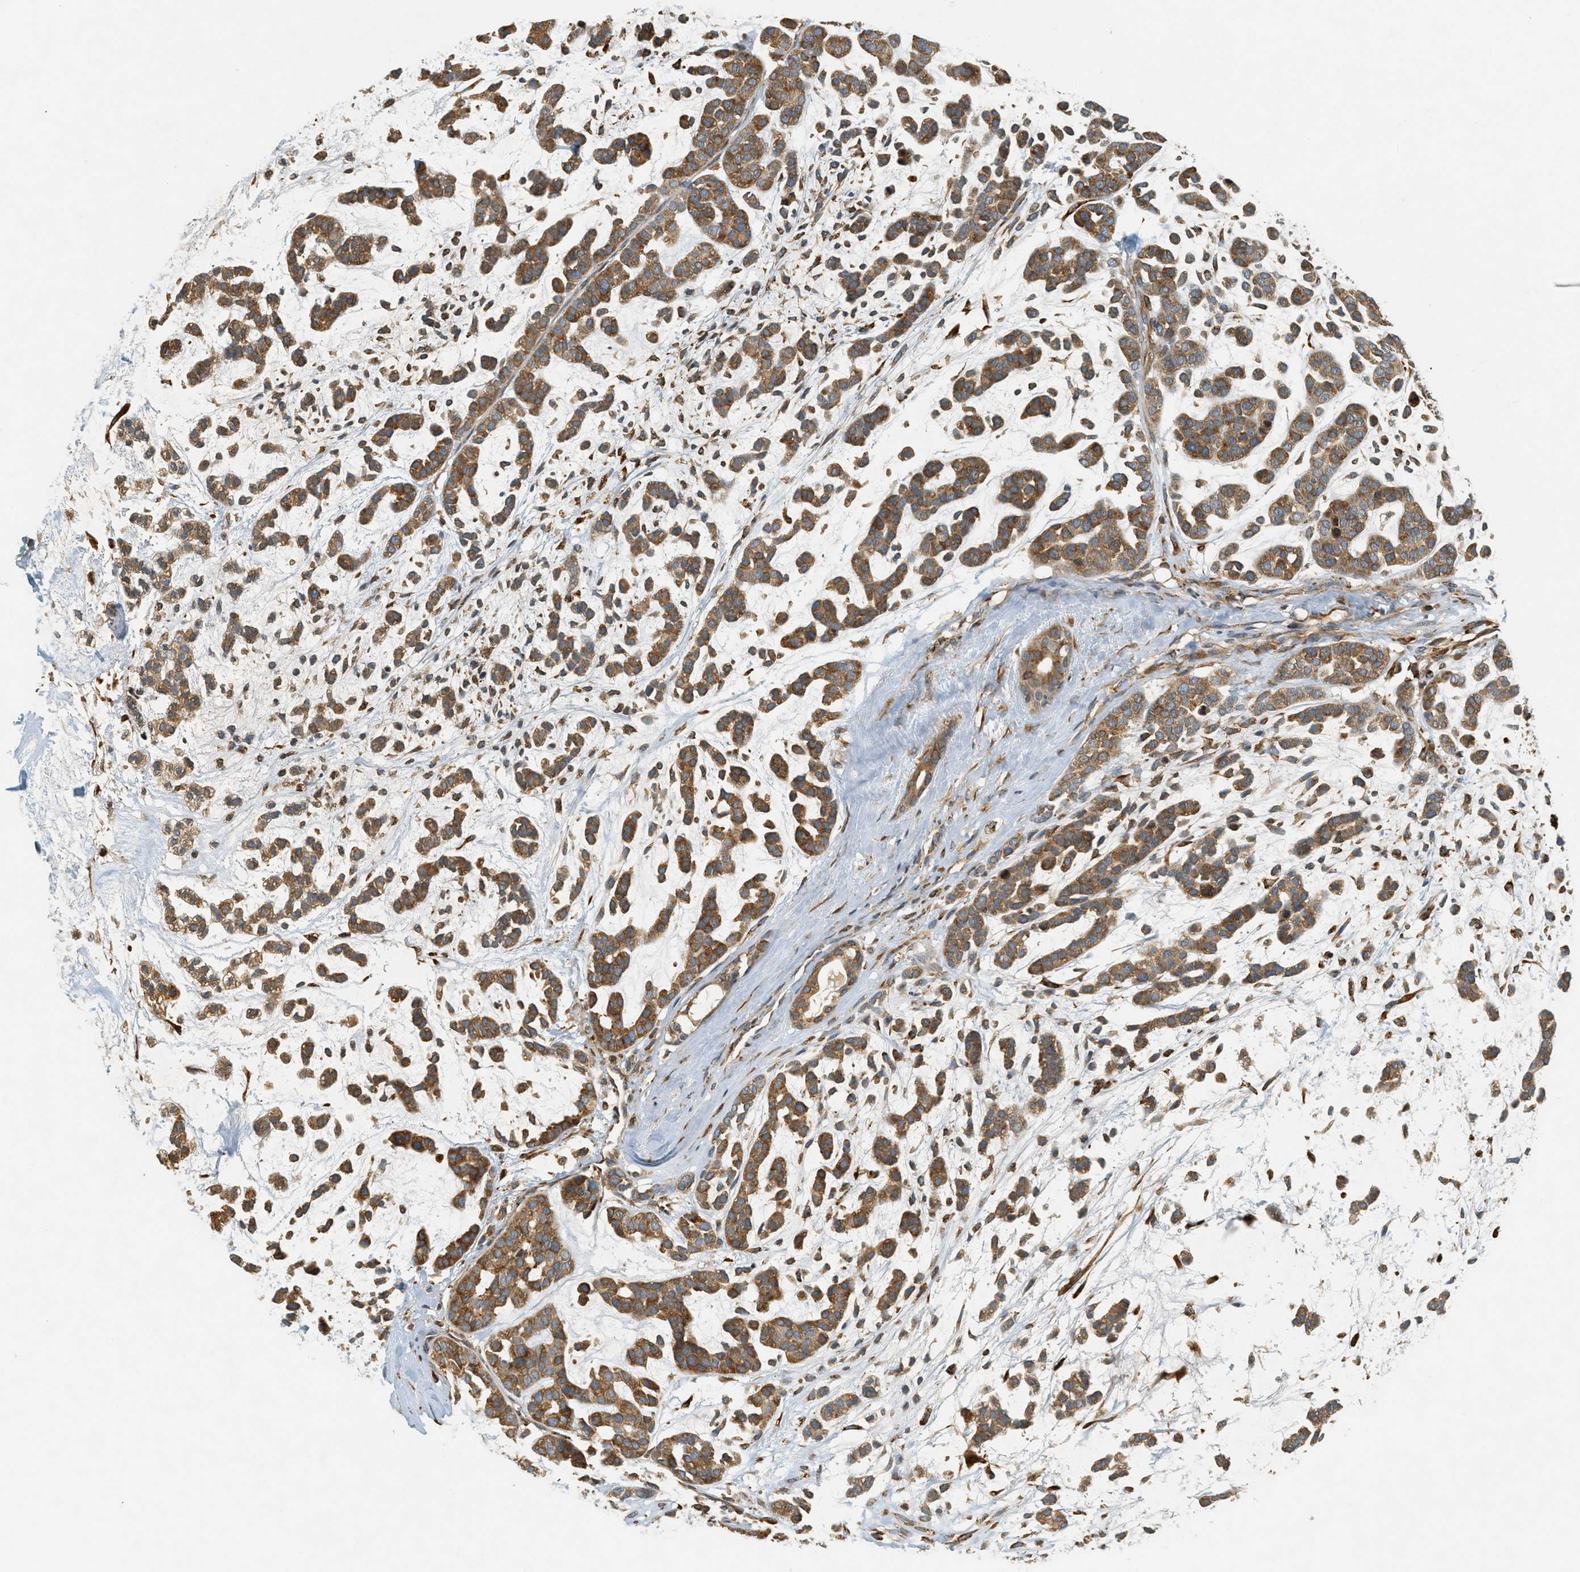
{"staining": {"intensity": "moderate", "quantity": ">75%", "location": "cytoplasmic/membranous"}, "tissue": "head and neck cancer", "cell_type": "Tumor cells", "image_type": "cancer", "snomed": [{"axis": "morphology", "description": "Adenocarcinoma, NOS"}, {"axis": "morphology", "description": "Adenoma, NOS"}, {"axis": "topography", "description": "Head-Neck"}], "caption": "Moderate cytoplasmic/membranous protein positivity is appreciated in approximately >75% of tumor cells in head and neck cancer.", "gene": "PDK1", "patient": {"sex": "female", "age": 55}}